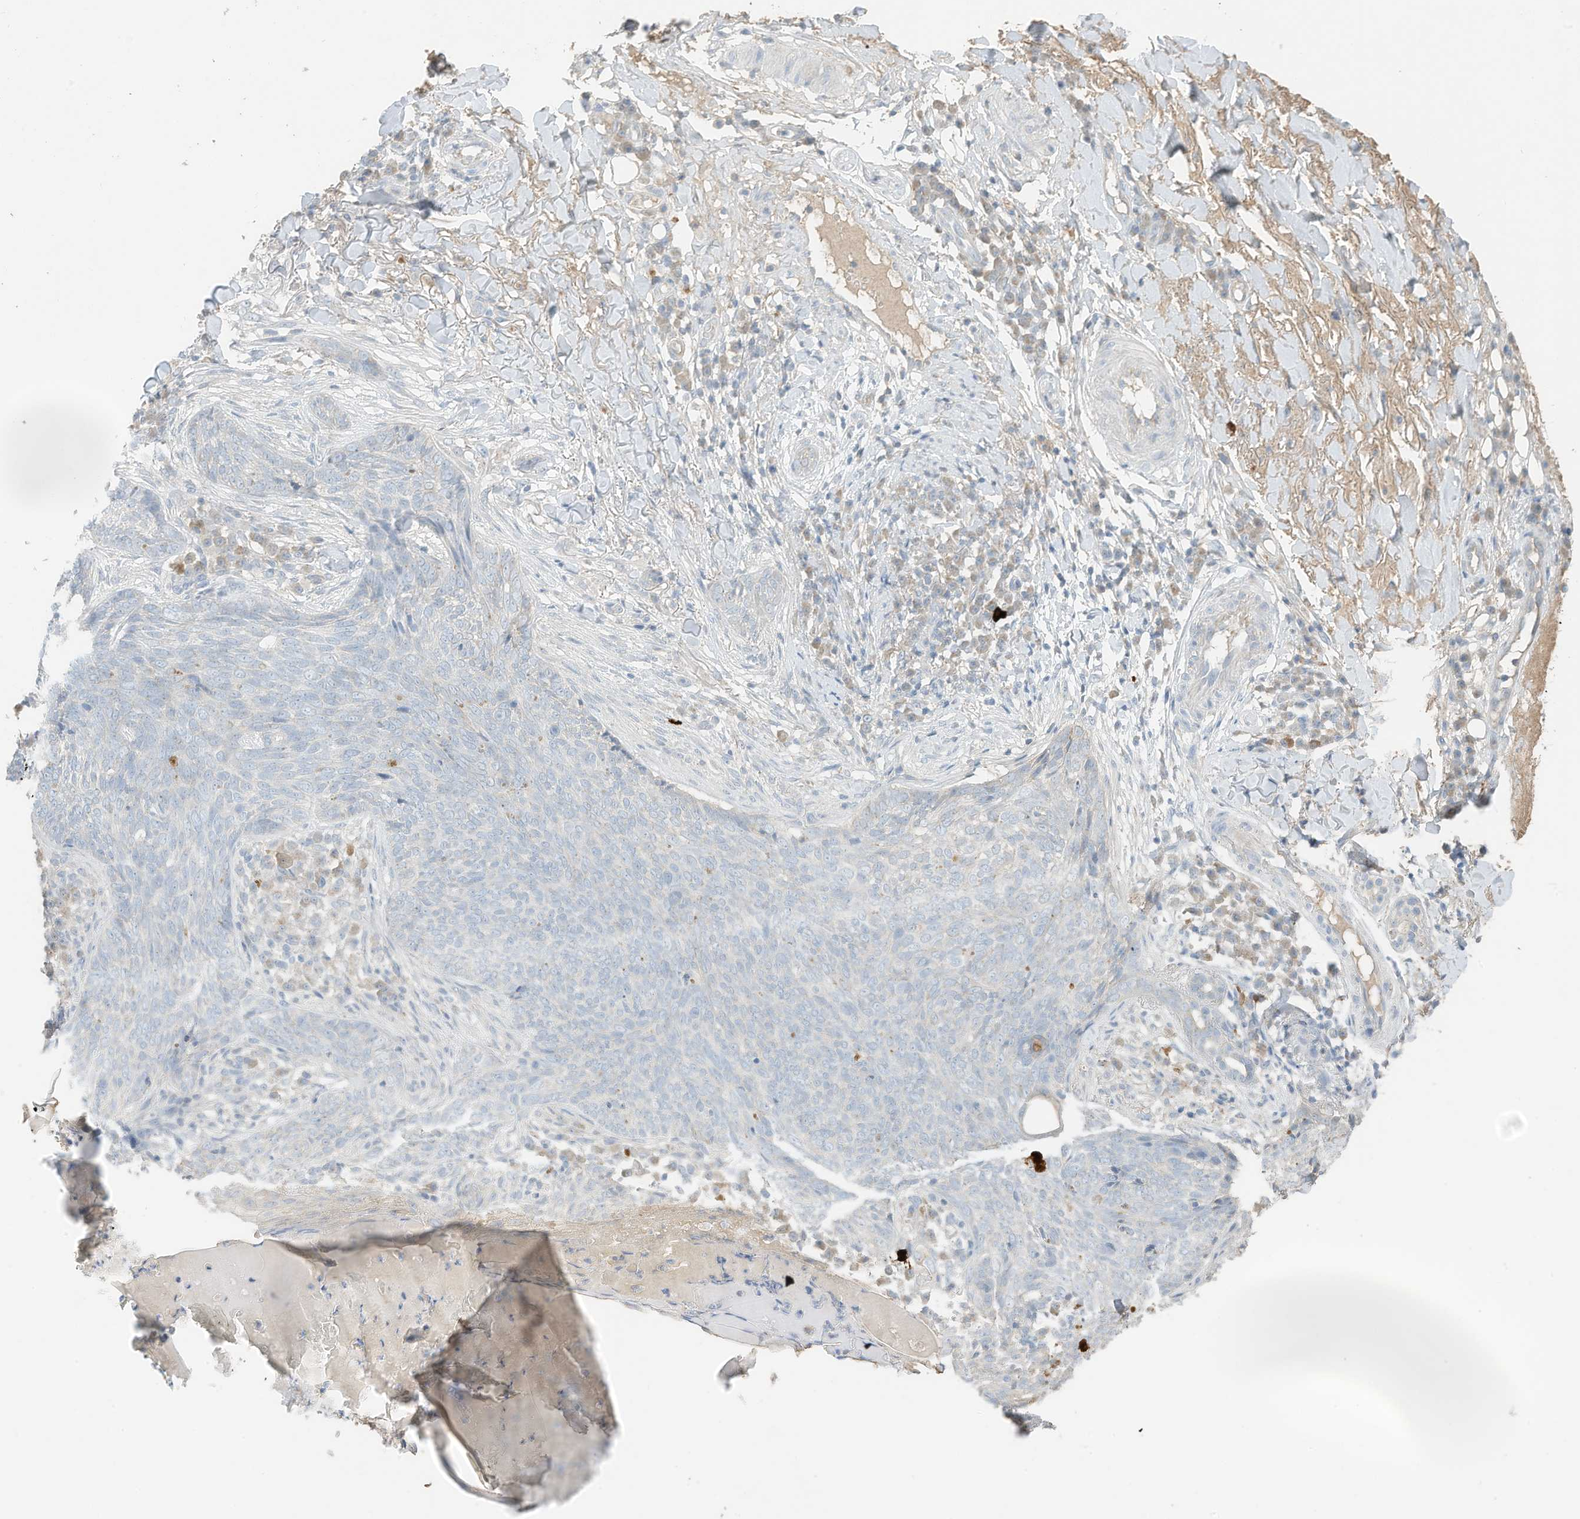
{"staining": {"intensity": "negative", "quantity": "none", "location": "none"}, "tissue": "skin cancer", "cell_type": "Tumor cells", "image_type": "cancer", "snomed": [{"axis": "morphology", "description": "Basal cell carcinoma"}, {"axis": "topography", "description": "Skin"}], "caption": "DAB immunohistochemical staining of basal cell carcinoma (skin) reveals no significant expression in tumor cells.", "gene": "CAPN13", "patient": {"sex": "male", "age": 85}}